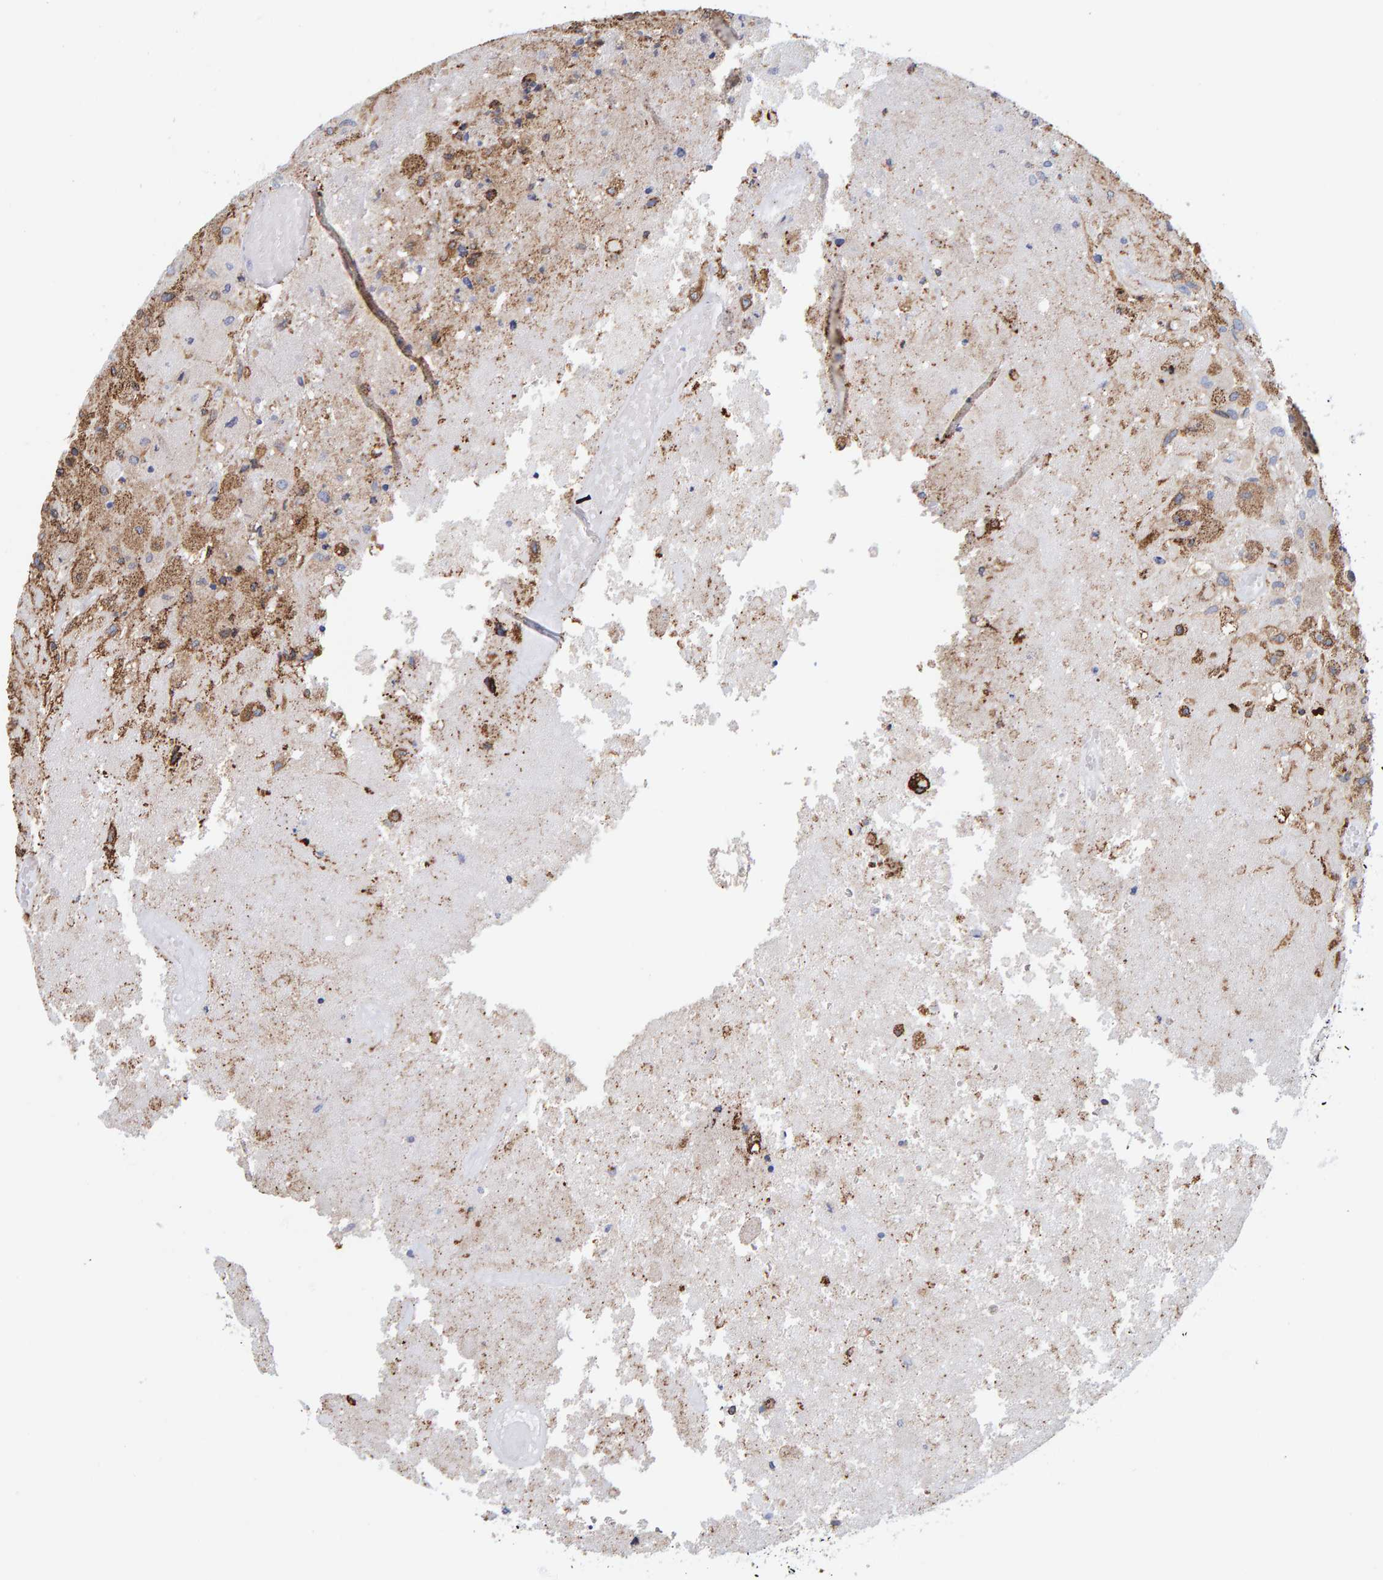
{"staining": {"intensity": "moderate", "quantity": "25%-75%", "location": "cytoplasmic/membranous"}, "tissue": "glioma", "cell_type": "Tumor cells", "image_type": "cancer", "snomed": [{"axis": "morphology", "description": "Normal tissue, NOS"}, {"axis": "morphology", "description": "Glioma, malignant, High grade"}, {"axis": "topography", "description": "Cerebral cortex"}], "caption": "Brown immunohistochemical staining in human glioma shows moderate cytoplasmic/membranous positivity in about 25%-75% of tumor cells.", "gene": "SGPL1", "patient": {"sex": "male", "age": 77}}